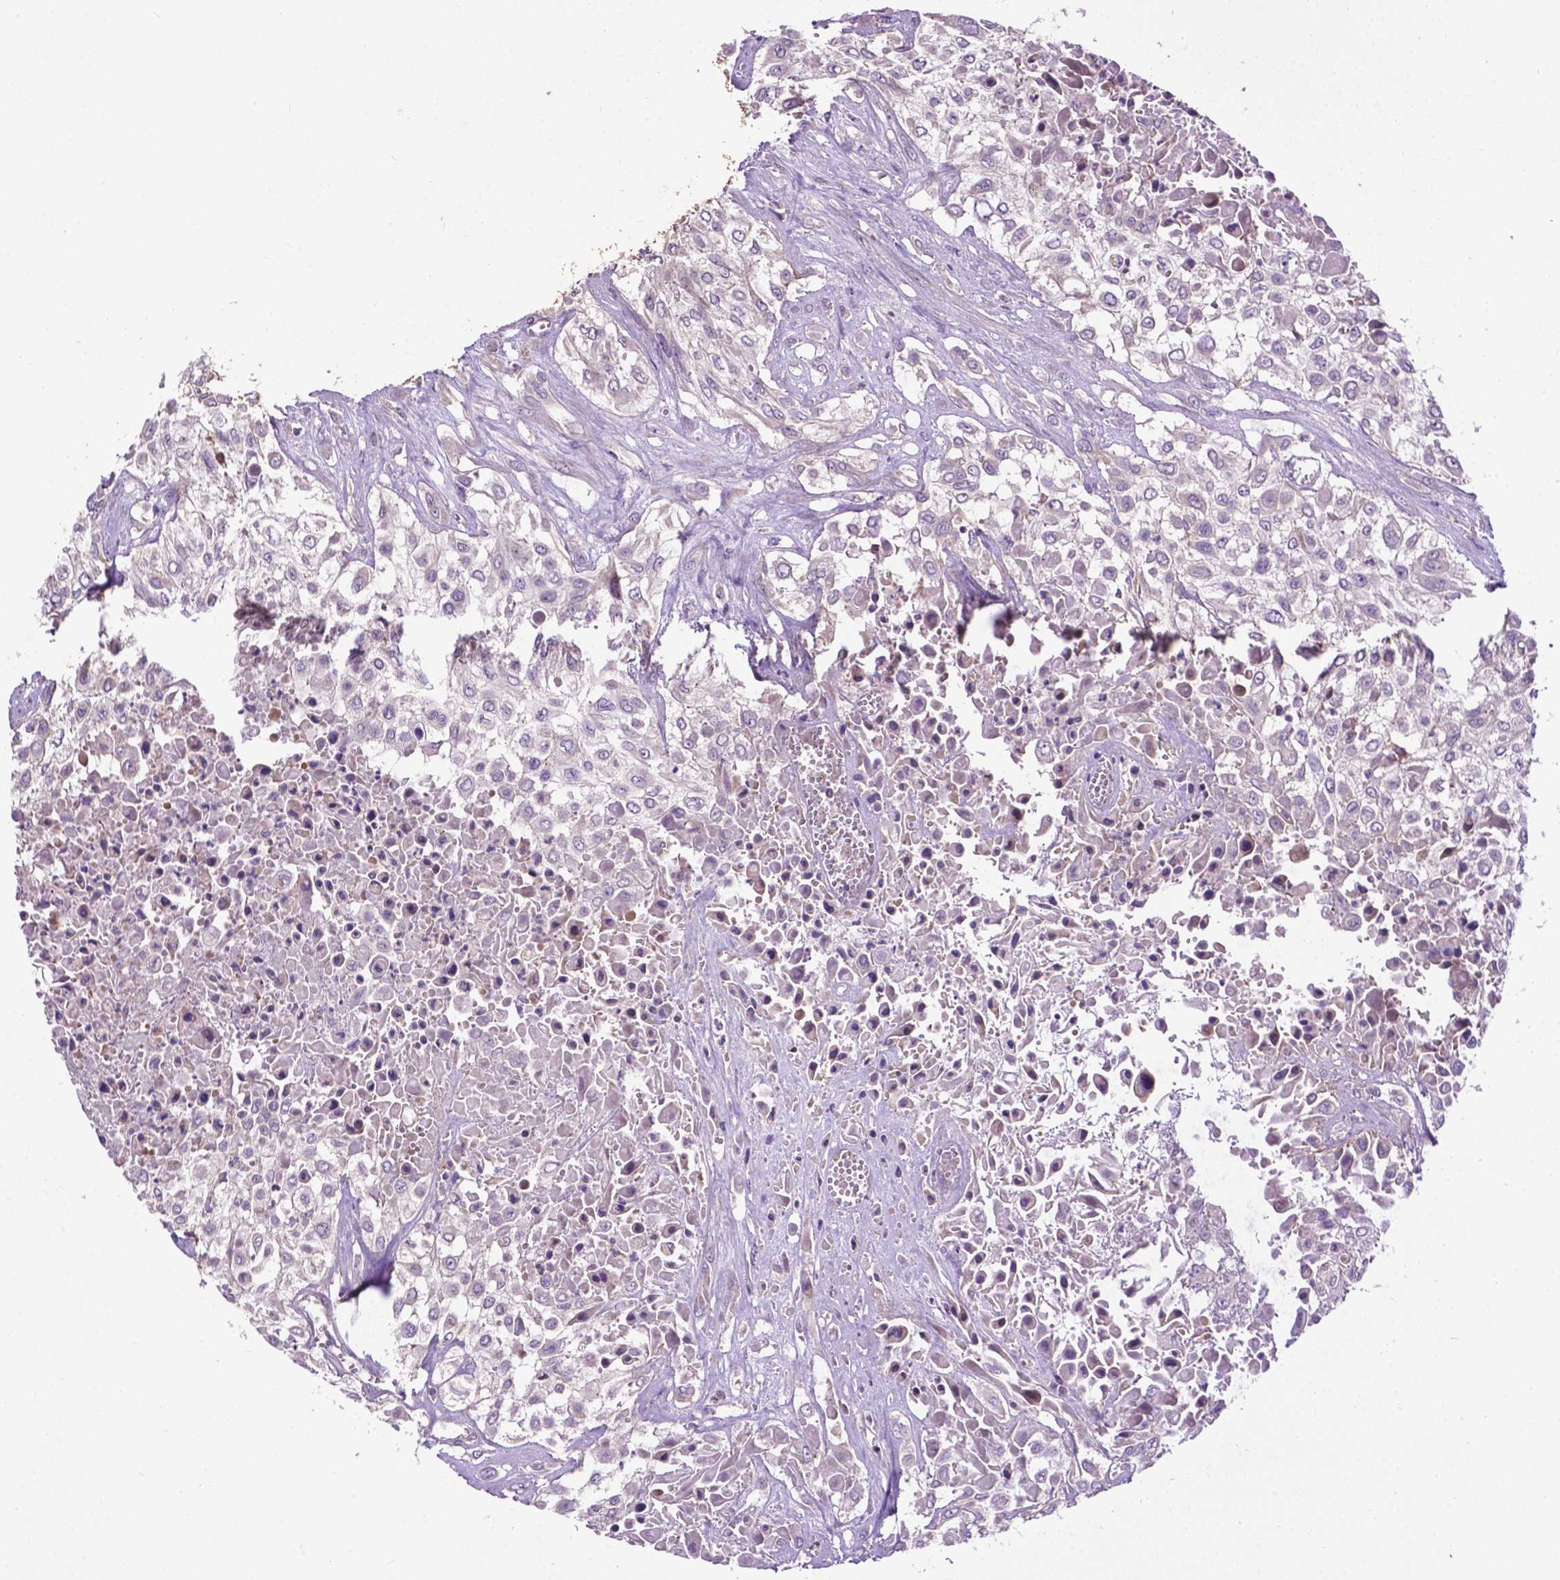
{"staining": {"intensity": "negative", "quantity": "none", "location": "none"}, "tissue": "urothelial cancer", "cell_type": "Tumor cells", "image_type": "cancer", "snomed": [{"axis": "morphology", "description": "Urothelial carcinoma, High grade"}, {"axis": "topography", "description": "Urinary bladder"}], "caption": "Urothelial cancer was stained to show a protein in brown. There is no significant staining in tumor cells.", "gene": "SPNS2", "patient": {"sex": "male", "age": 57}}